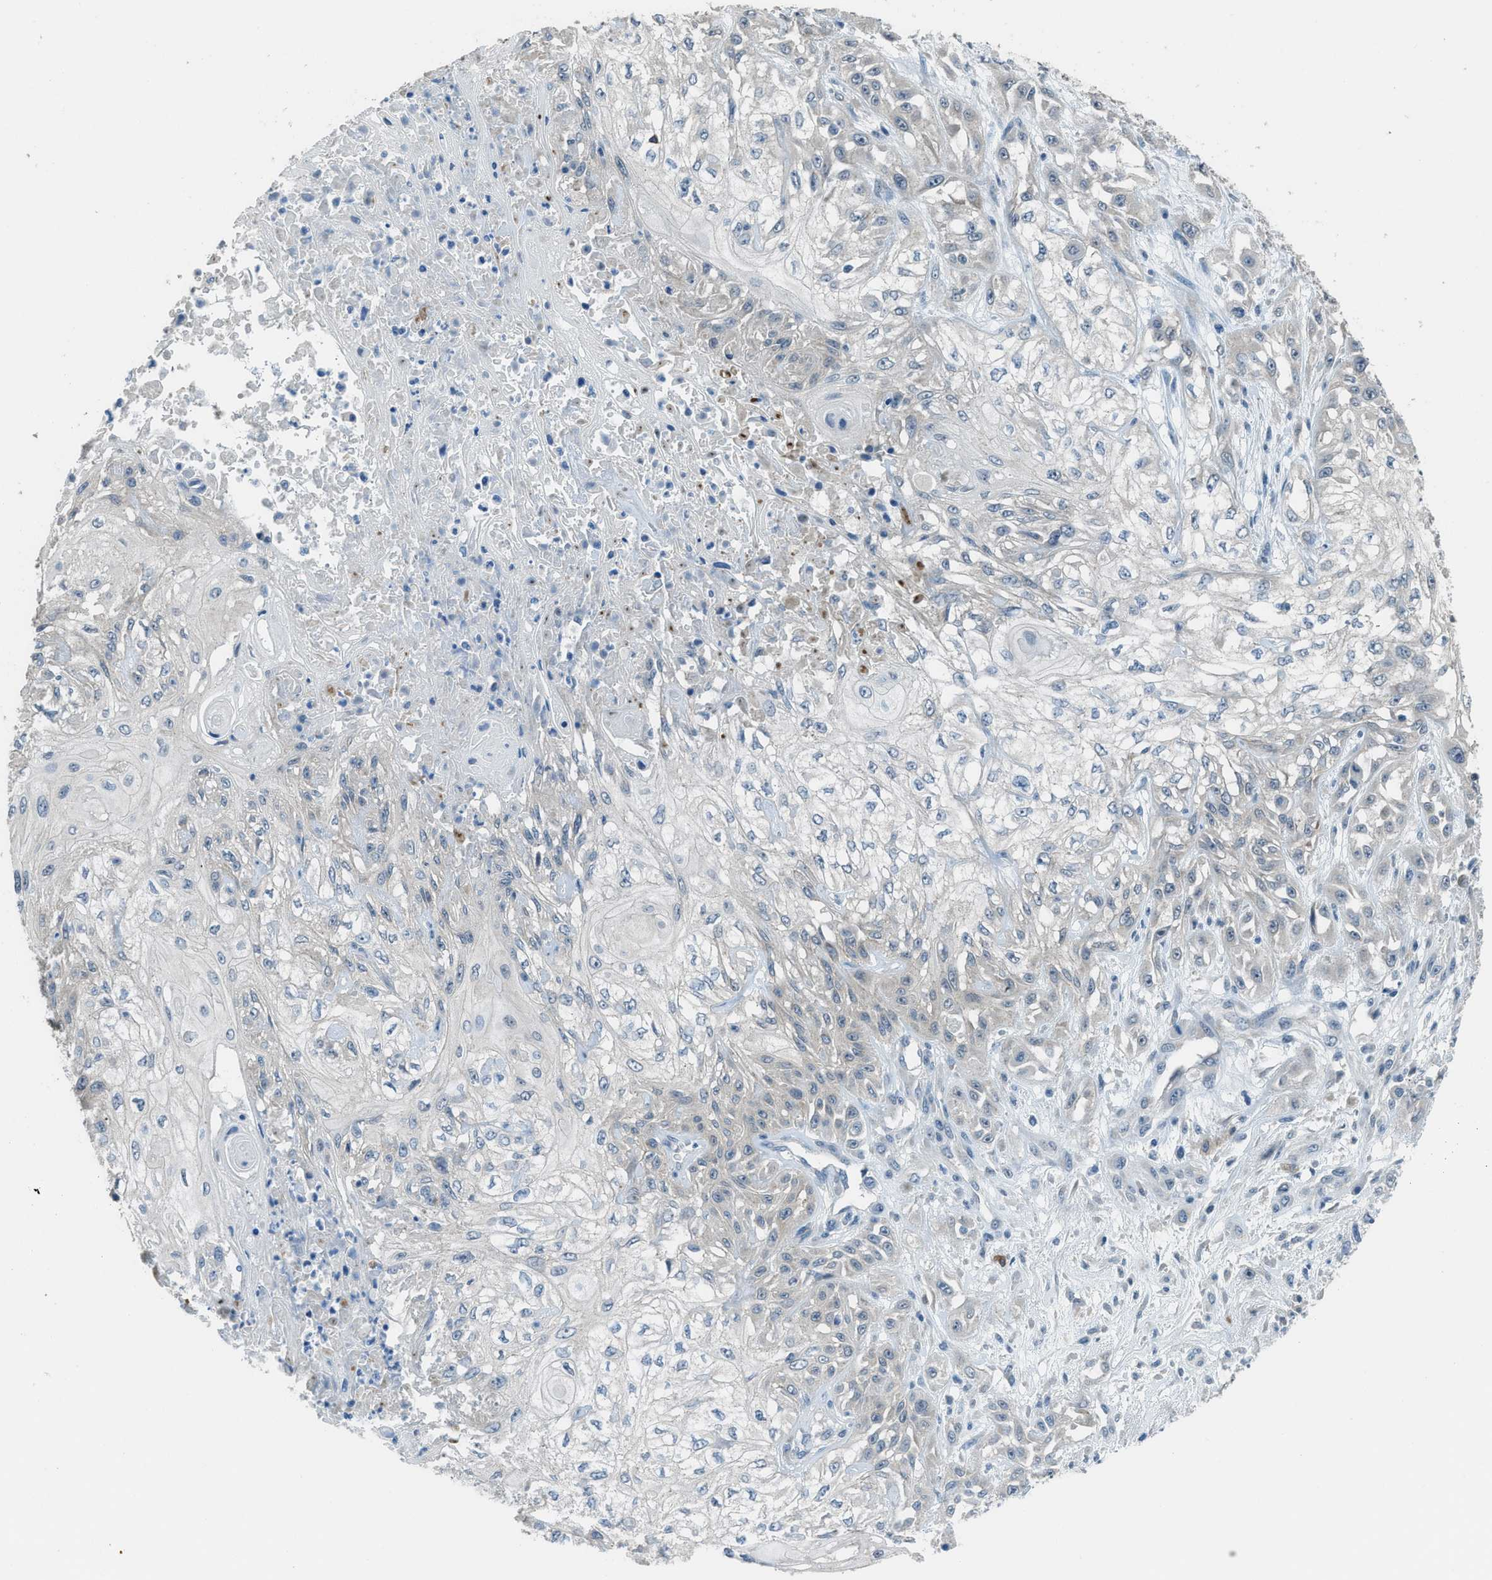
{"staining": {"intensity": "negative", "quantity": "none", "location": "none"}, "tissue": "skin cancer", "cell_type": "Tumor cells", "image_type": "cancer", "snomed": [{"axis": "morphology", "description": "Squamous cell carcinoma, NOS"}, {"axis": "morphology", "description": "Squamous cell carcinoma, metastatic, NOS"}, {"axis": "topography", "description": "Skin"}, {"axis": "topography", "description": "Lymph node"}], "caption": "This is an immunohistochemistry image of squamous cell carcinoma (skin). There is no staining in tumor cells.", "gene": "TIMD4", "patient": {"sex": "male", "age": 75}}